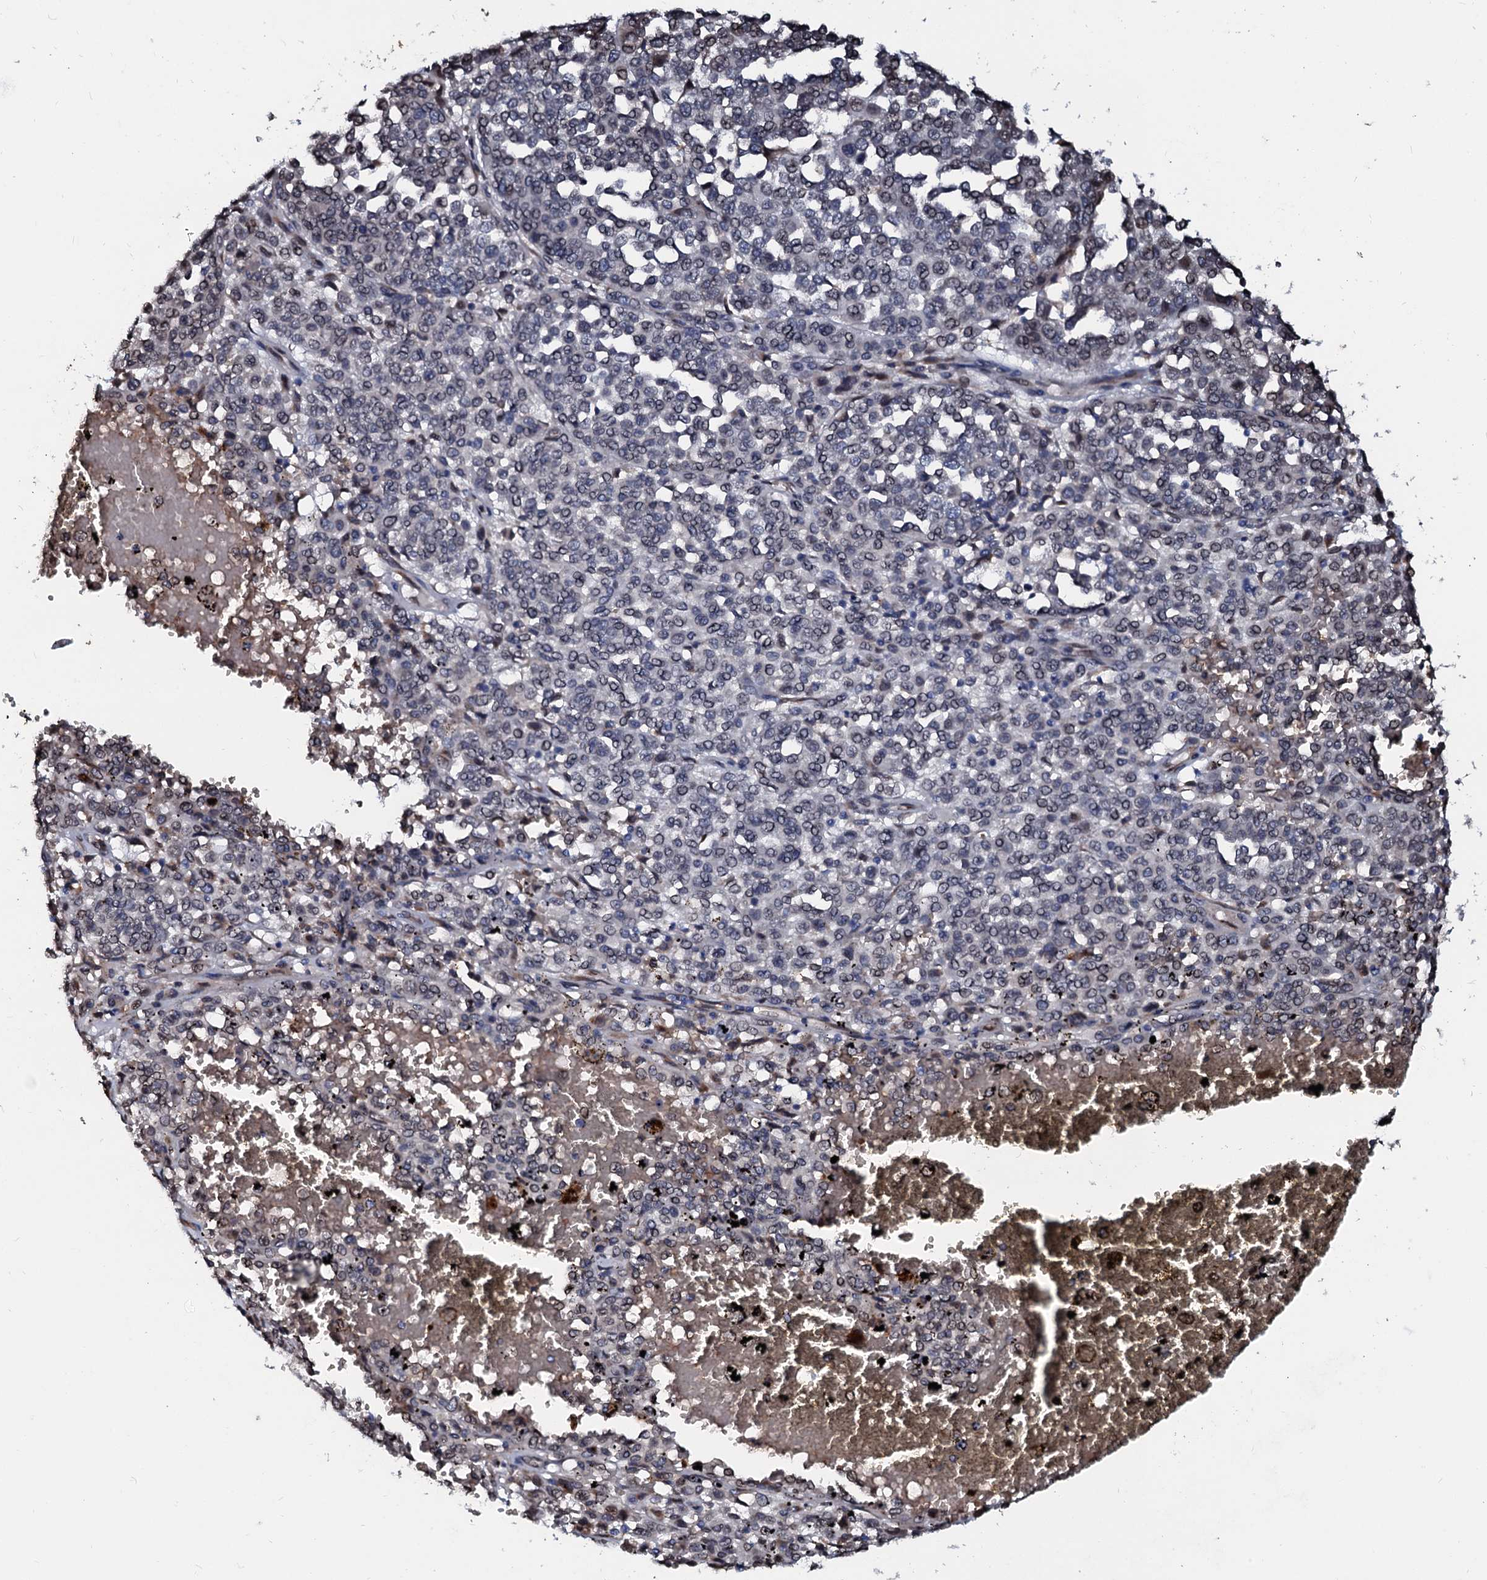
{"staining": {"intensity": "negative", "quantity": "none", "location": "none"}, "tissue": "melanoma", "cell_type": "Tumor cells", "image_type": "cancer", "snomed": [{"axis": "morphology", "description": "Malignant melanoma, Metastatic site"}, {"axis": "topography", "description": "Pancreas"}], "caption": "Protein analysis of melanoma shows no significant positivity in tumor cells. (Stains: DAB (3,3'-diaminobenzidine) immunohistochemistry (IHC) with hematoxylin counter stain, Microscopy: brightfield microscopy at high magnification).", "gene": "NRP2", "patient": {"sex": "female", "age": 30}}